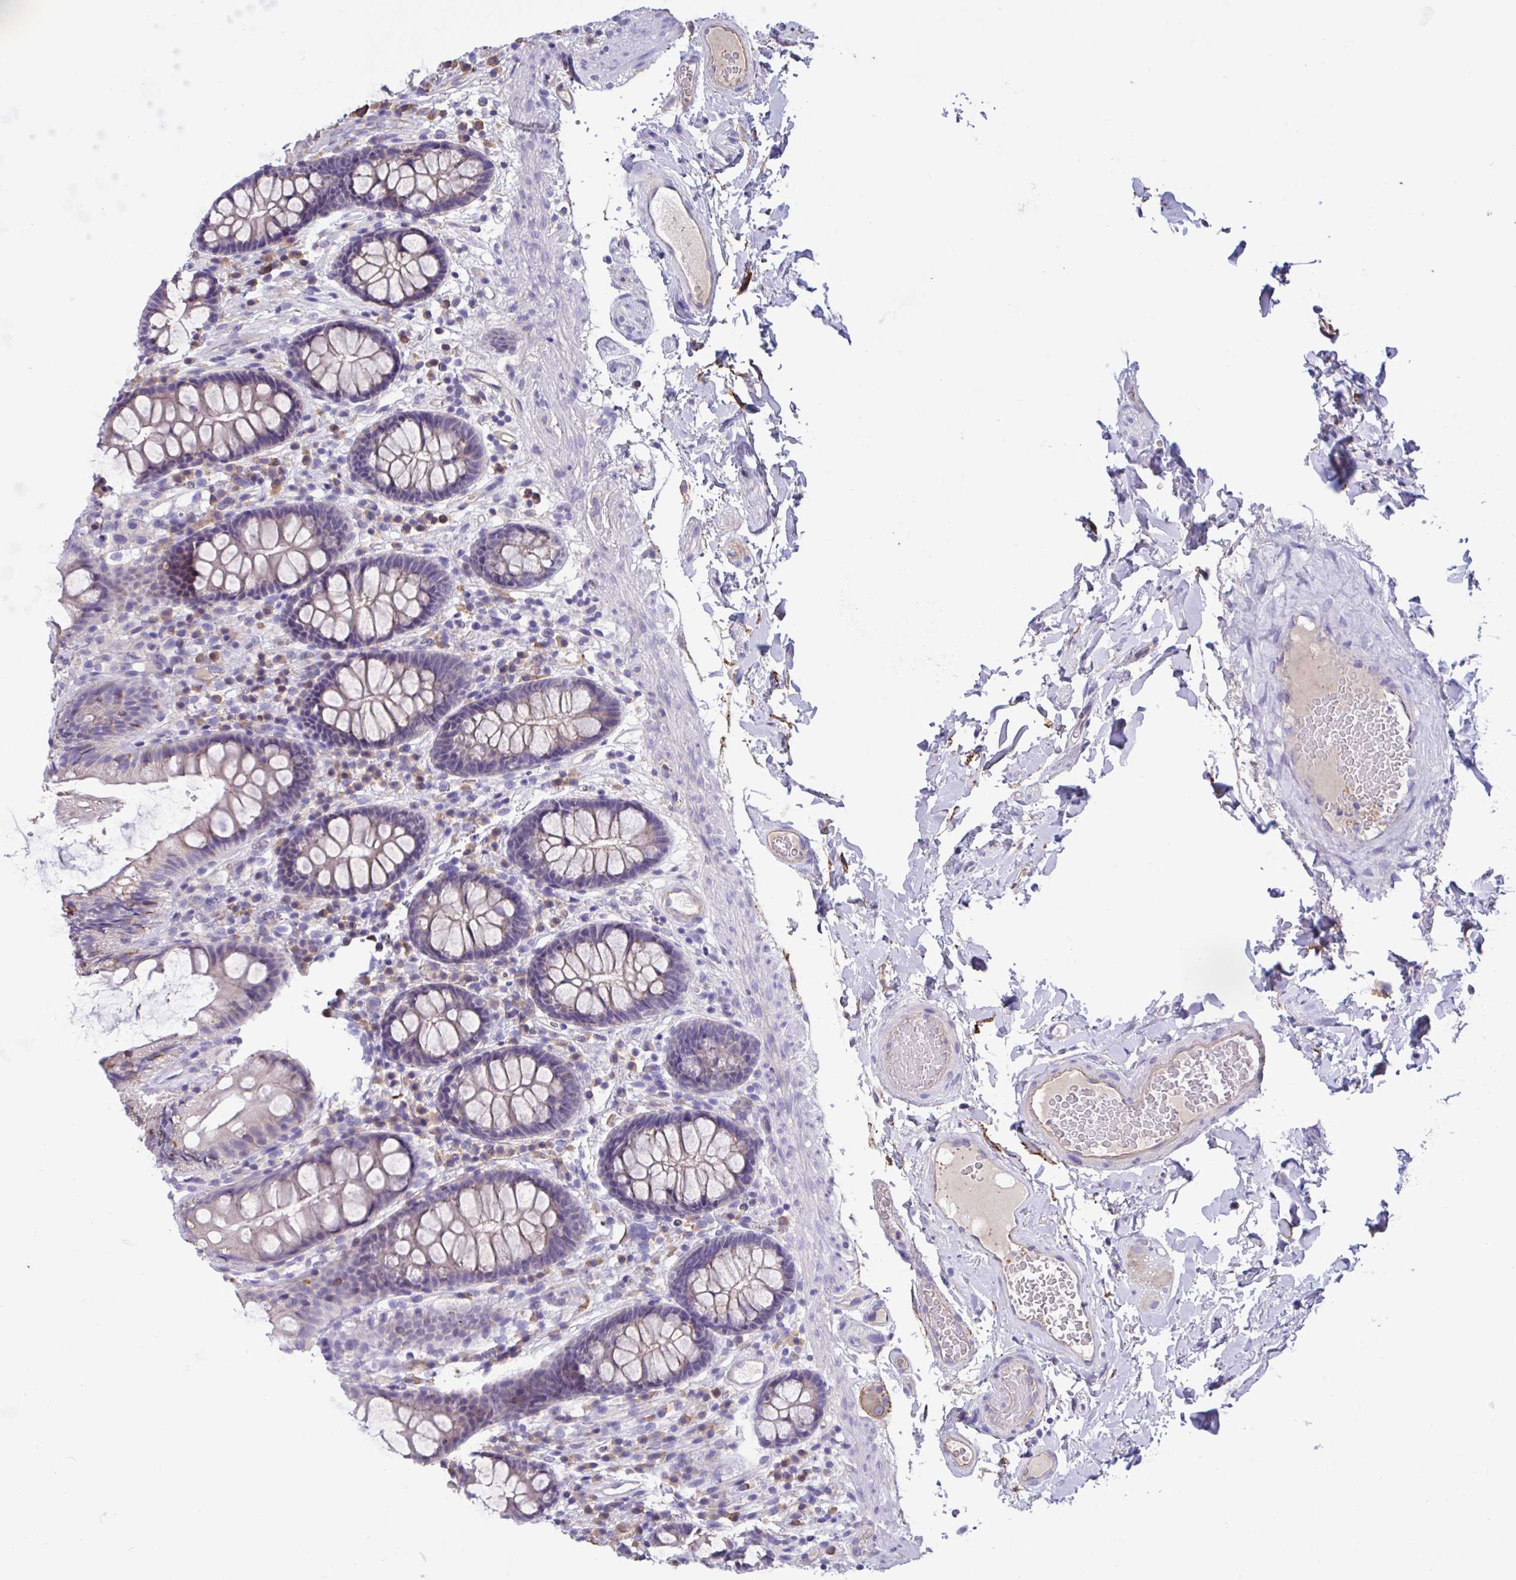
{"staining": {"intensity": "weak", "quantity": "25%-75%", "location": "cytoplasmic/membranous"}, "tissue": "colon", "cell_type": "Endothelial cells", "image_type": "normal", "snomed": [{"axis": "morphology", "description": "Normal tissue, NOS"}, {"axis": "topography", "description": "Colon"}], "caption": "Immunohistochemistry (IHC) of unremarkable colon reveals low levels of weak cytoplasmic/membranous staining in about 25%-75% of endothelial cells.", "gene": "SLC66A1", "patient": {"sex": "male", "age": 84}}